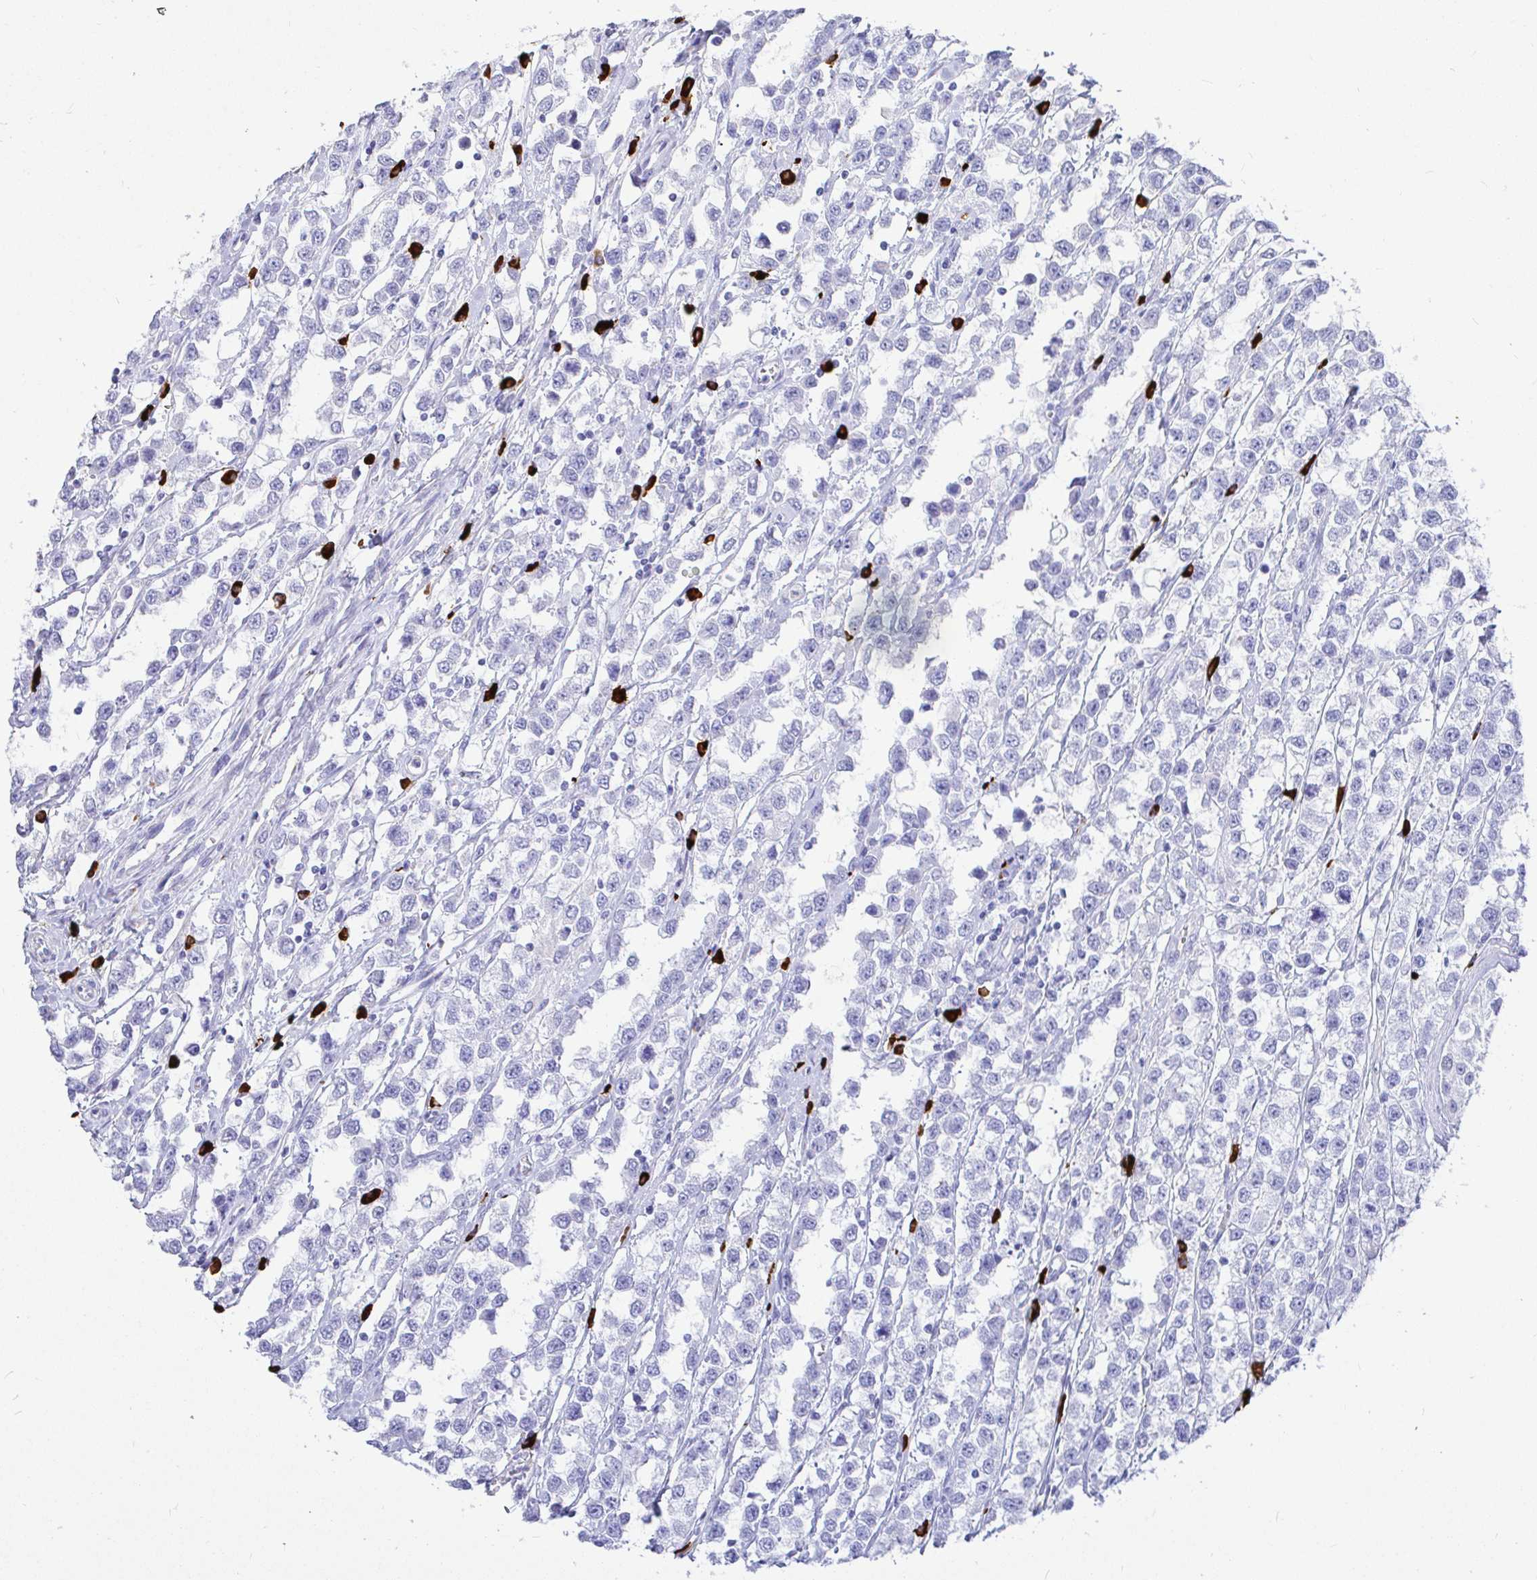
{"staining": {"intensity": "negative", "quantity": "none", "location": "none"}, "tissue": "testis cancer", "cell_type": "Tumor cells", "image_type": "cancer", "snomed": [{"axis": "morphology", "description": "Seminoma, NOS"}, {"axis": "topography", "description": "Testis"}], "caption": "This is an IHC micrograph of testis cancer. There is no expression in tumor cells.", "gene": "CCDC62", "patient": {"sex": "male", "age": 34}}